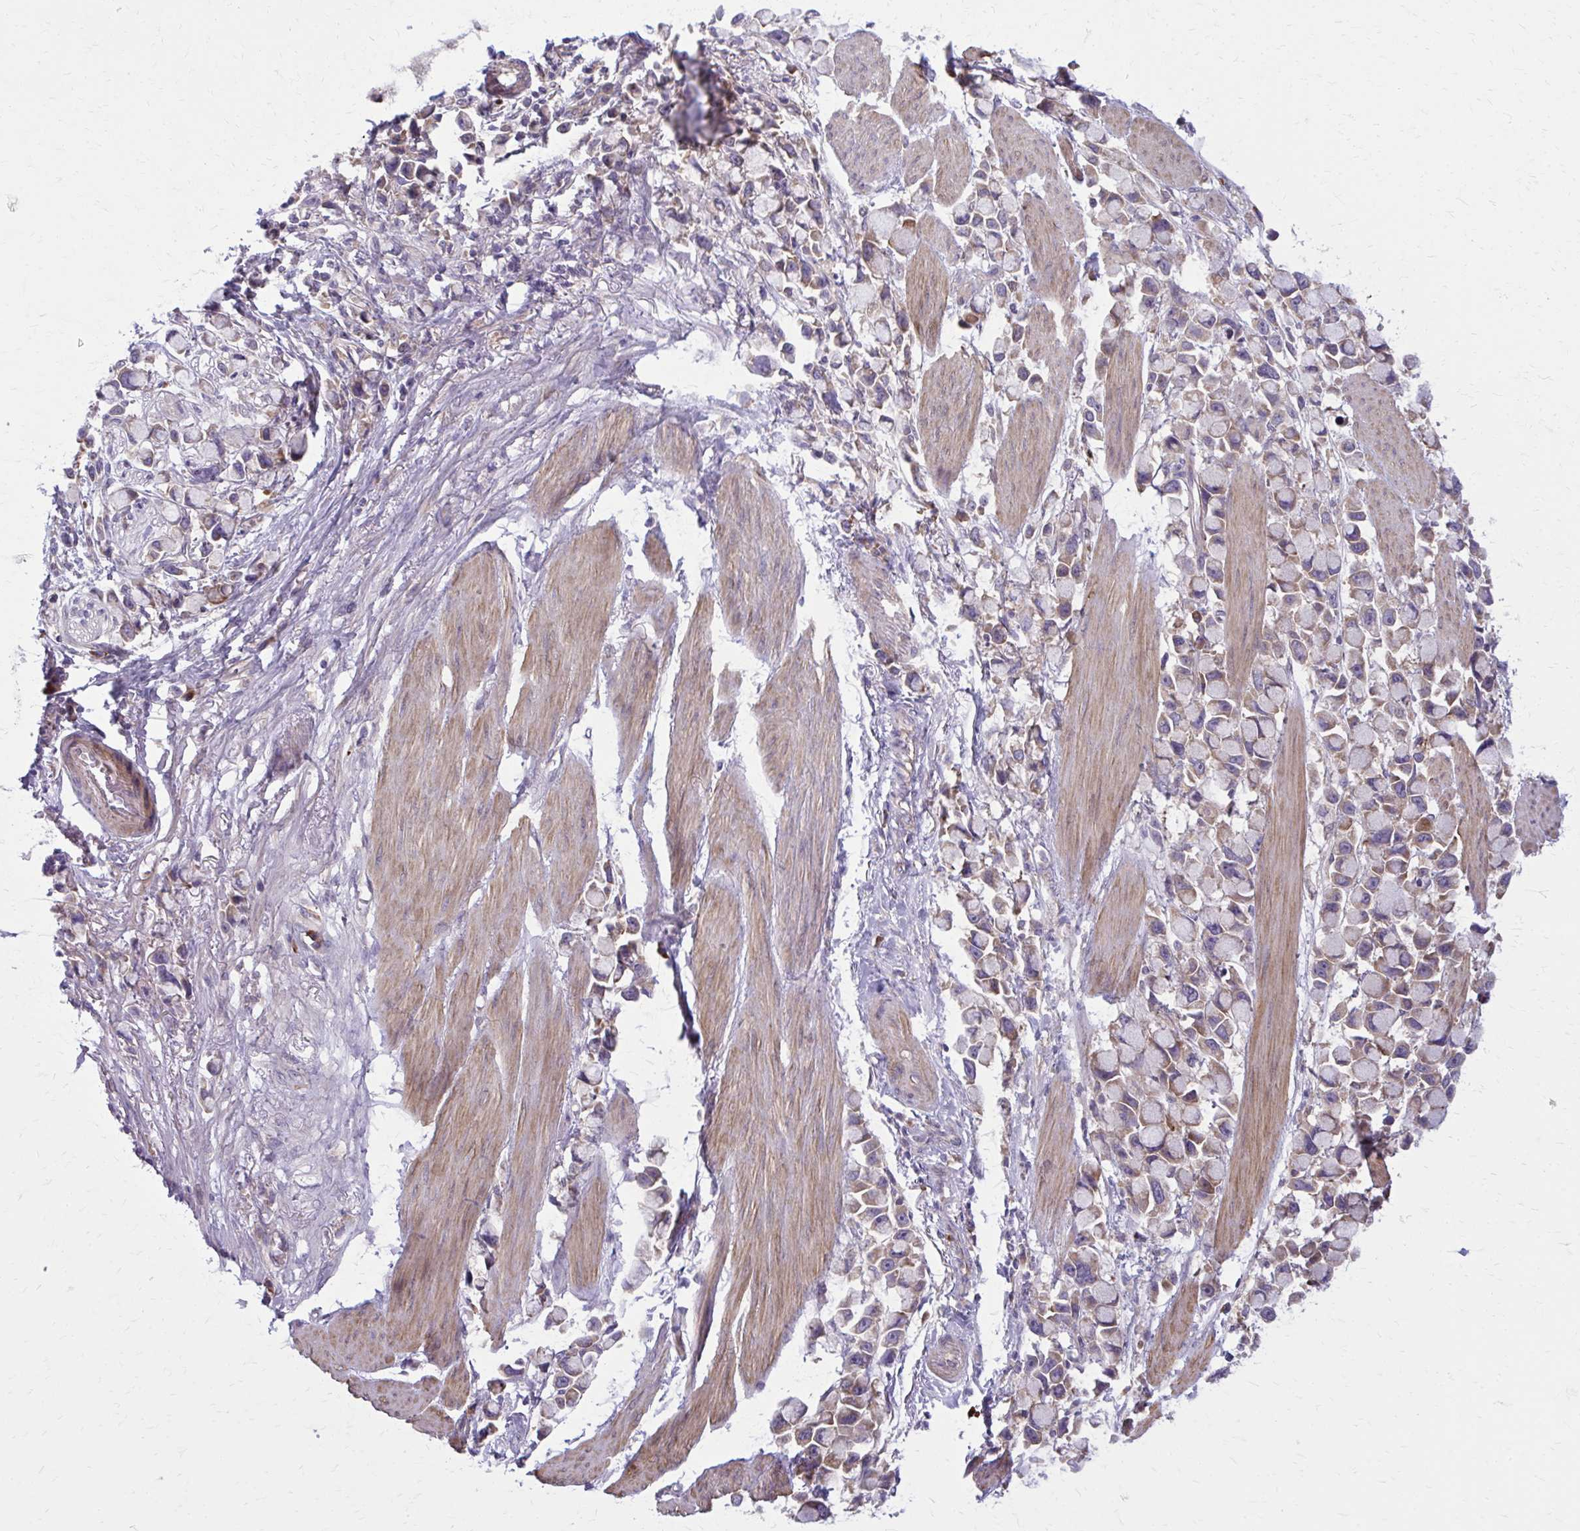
{"staining": {"intensity": "weak", "quantity": "25%-75%", "location": "cytoplasmic/membranous"}, "tissue": "stomach cancer", "cell_type": "Tumor cells", "image_type": "cancer", "snomed": [{"axis": "morphology", "description": "Adenocarcinoma, NOS"}, {"axis": "topography", "description": "Stomach"}], "caption": "Immunohistochemical staining of human stomach cancer (adenocarcinoma) reveals weak cytoplasmic/membranous protein staining in approximately 25%-75% of tumor cells.", "gene": "CEMP1", "patient": {"sex": "female", "age": 81}}